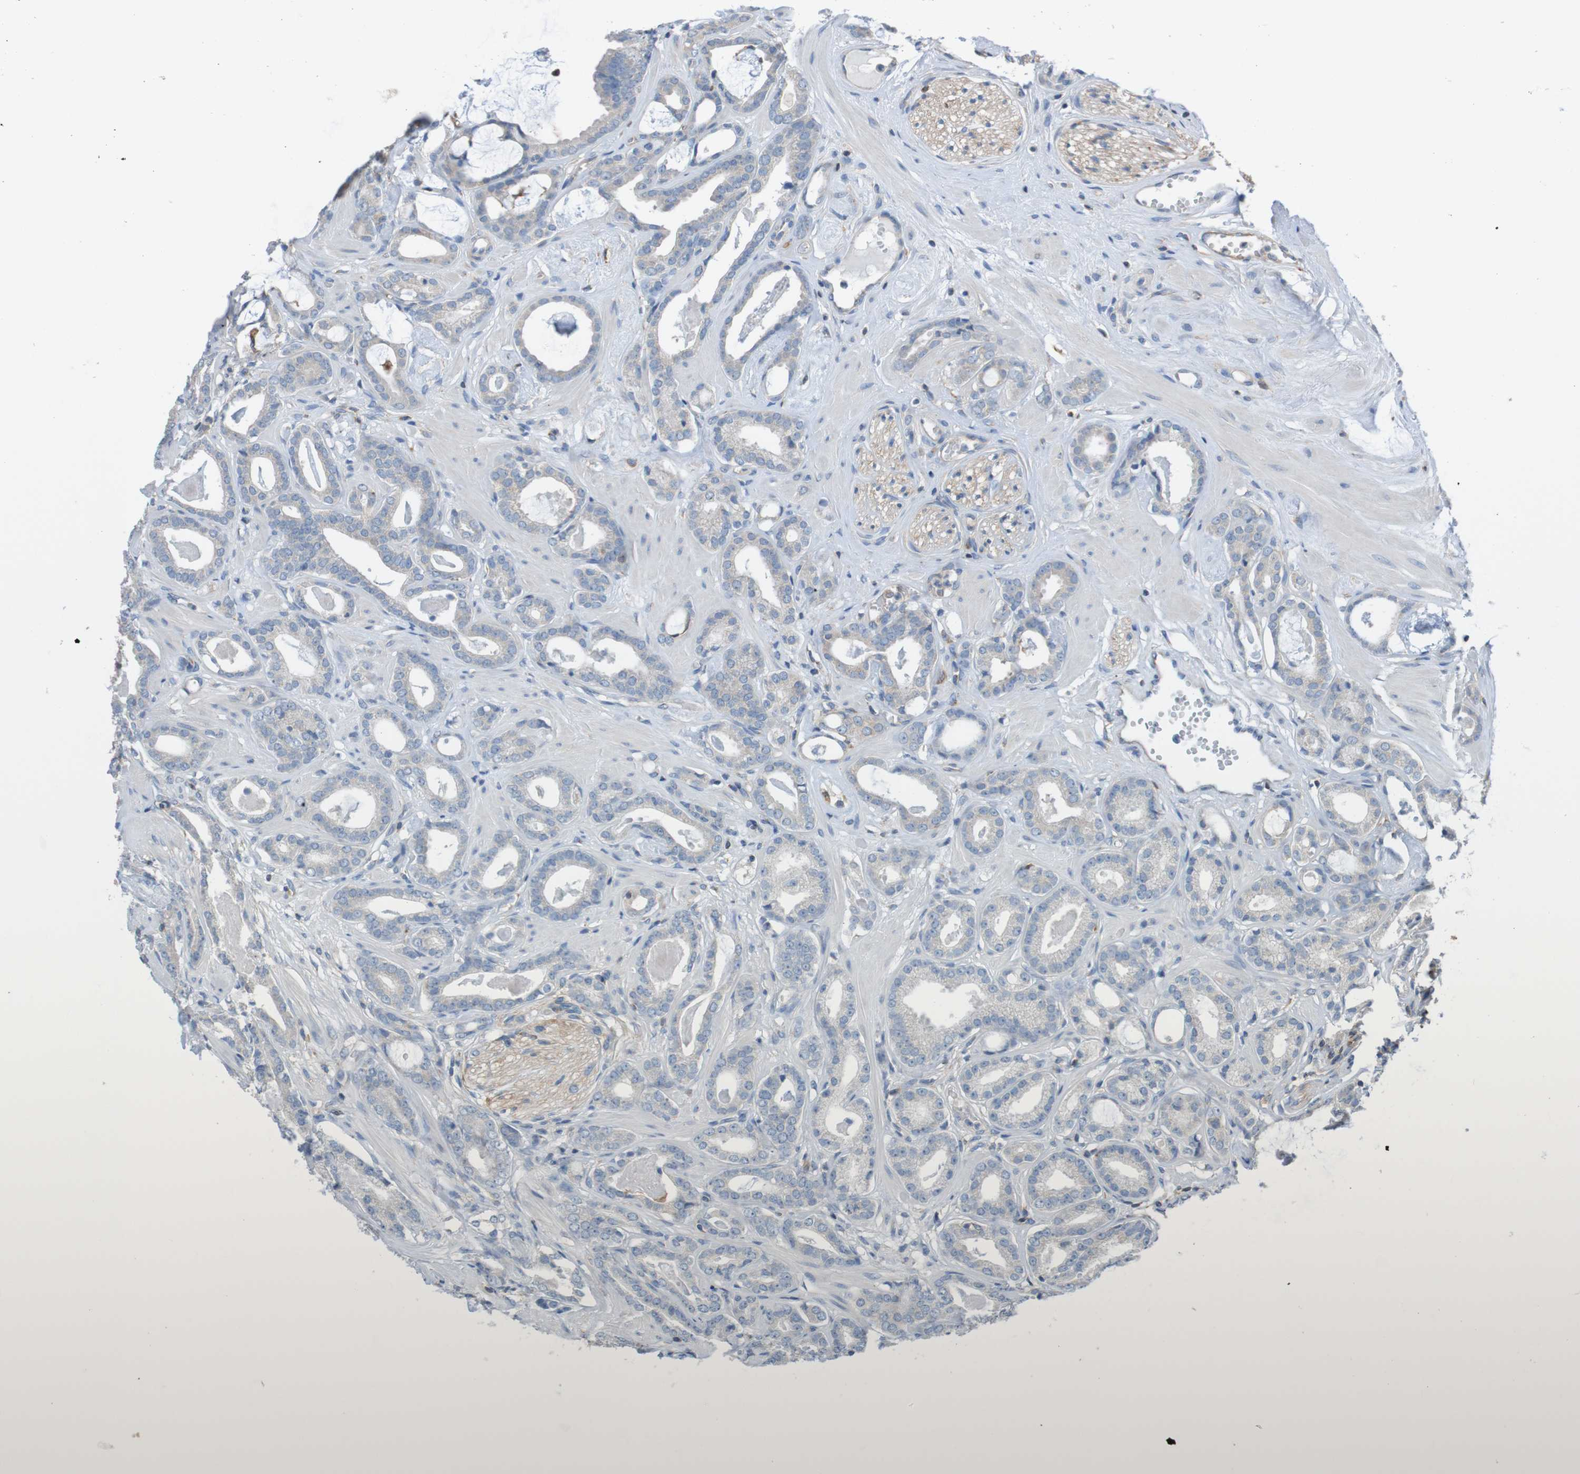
{"staining": {"intensity": "weak", "quantity": ">75%", "location": "cytoplasmic/membranous"}, "tissue": "prostate cancer", "cell_type": "Tumor cells", "image_type": "cancer", "snomed": [{"axis": "morphology", "description": "Adenocarcinoma, Low grade"}, {"axis": "topography", "description": "Prostate"}], "caption": "This photomicrograph reveals immunohistochemistry staining of human low-grade adenocarcinoma (prostate), with low weak cytoplasmic/membranous positivity in approximately >75% of tumor cells.", "gene": "MINAR1", "patient": {"sex": "male", "age": 53}}